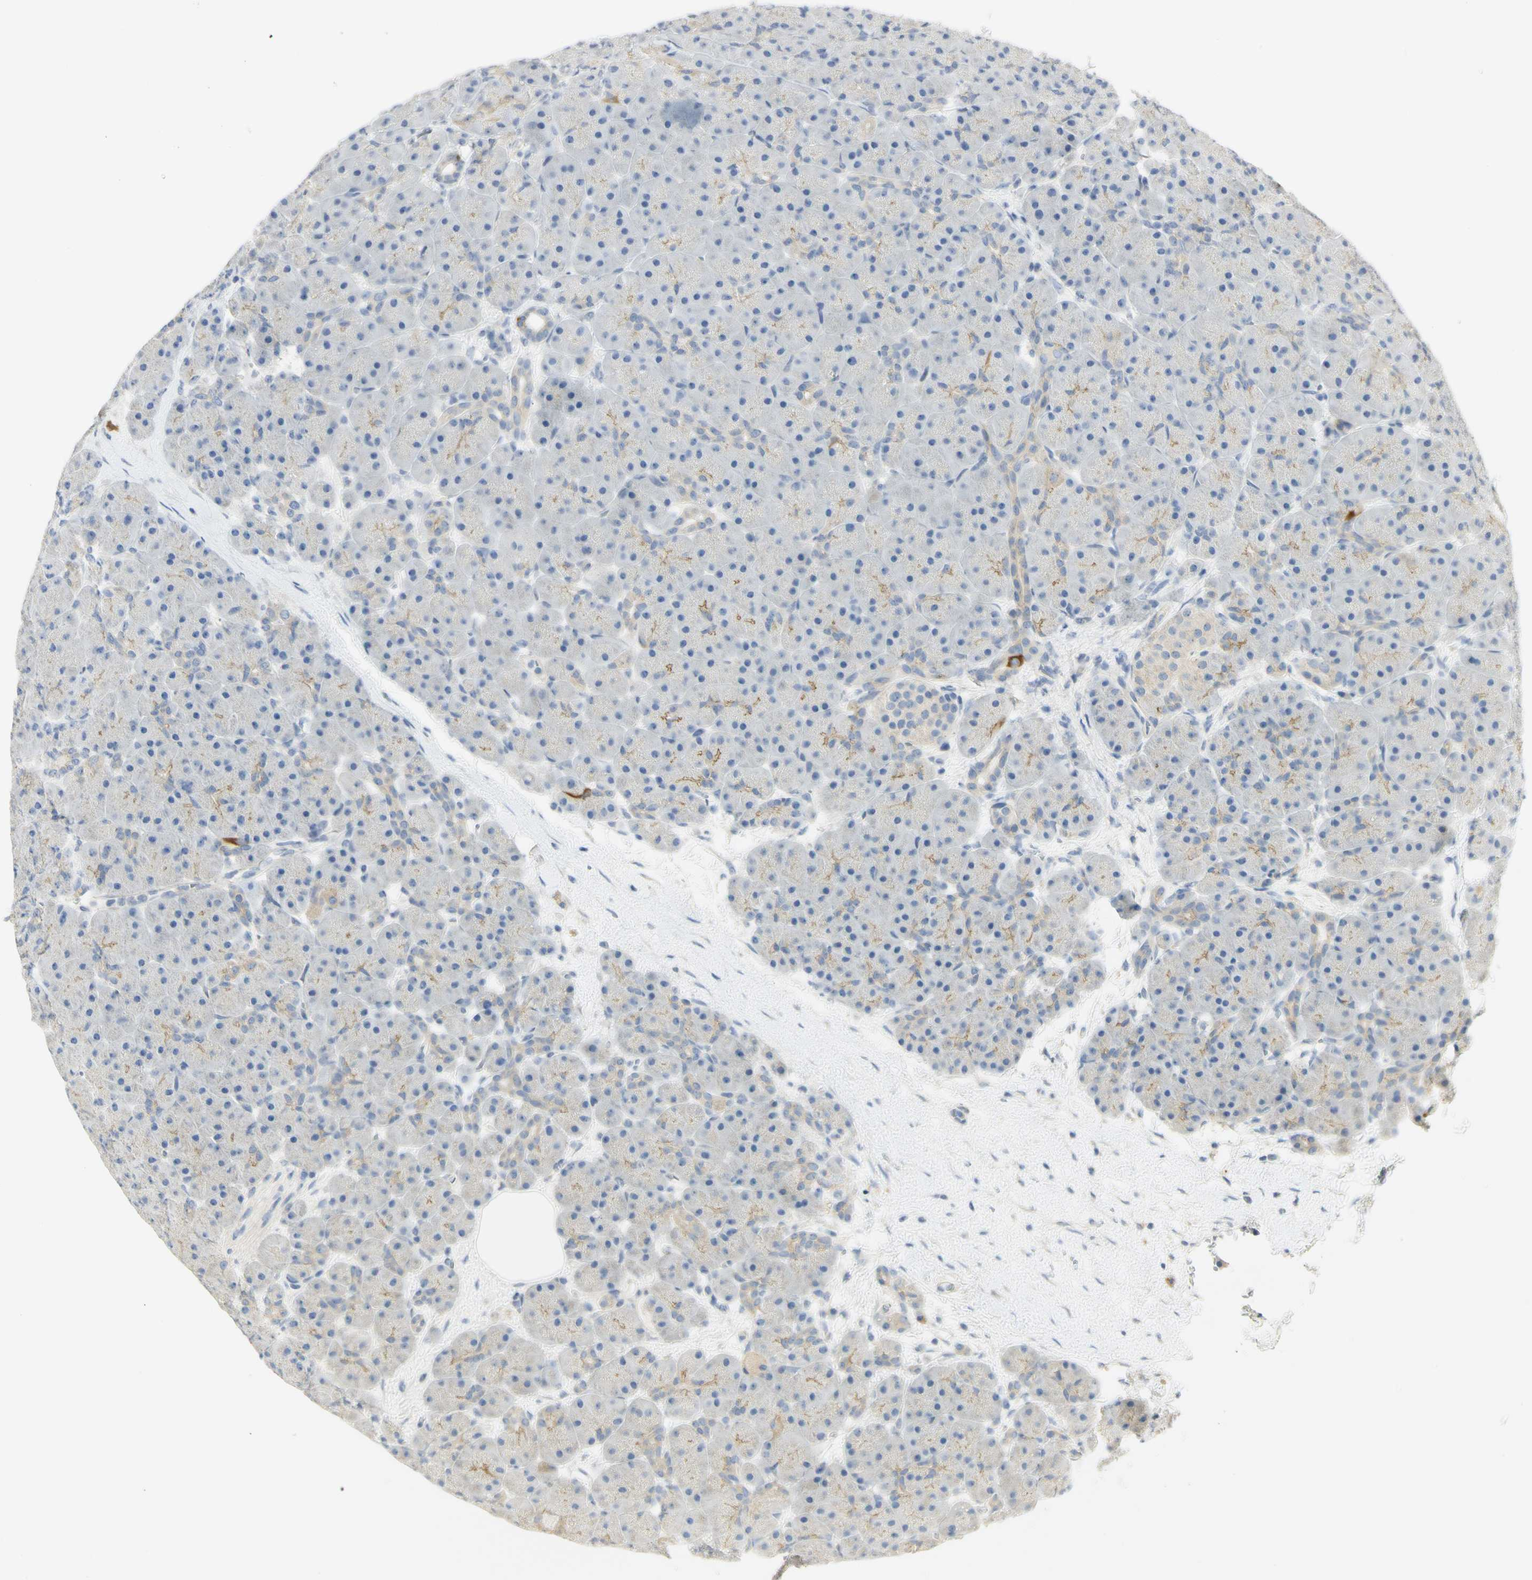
{"staining": {"intensity": "moderate", "quantity": "<25%", "location": "cytoplasmic/membranous"}, "tissue": "pancreas", "cell_type": "Exocrine glandular cells", "image_type": "normal", "snomed": [{"axis": "morphology", "description": "Normal tissue, NOS"}, {"axis": "topography", "description": "Pancreas"}], "caption": "Immunohistochemistry (IHC) histopathology image of benign human pancreas stained for a protein (brown), which displays low levels of moderate cytoplasmic/membranous positivity in approximately <25% of exocrine glandular cells.", "gene": "KIF11", "patient": {"sex": "male", "age": 66}}